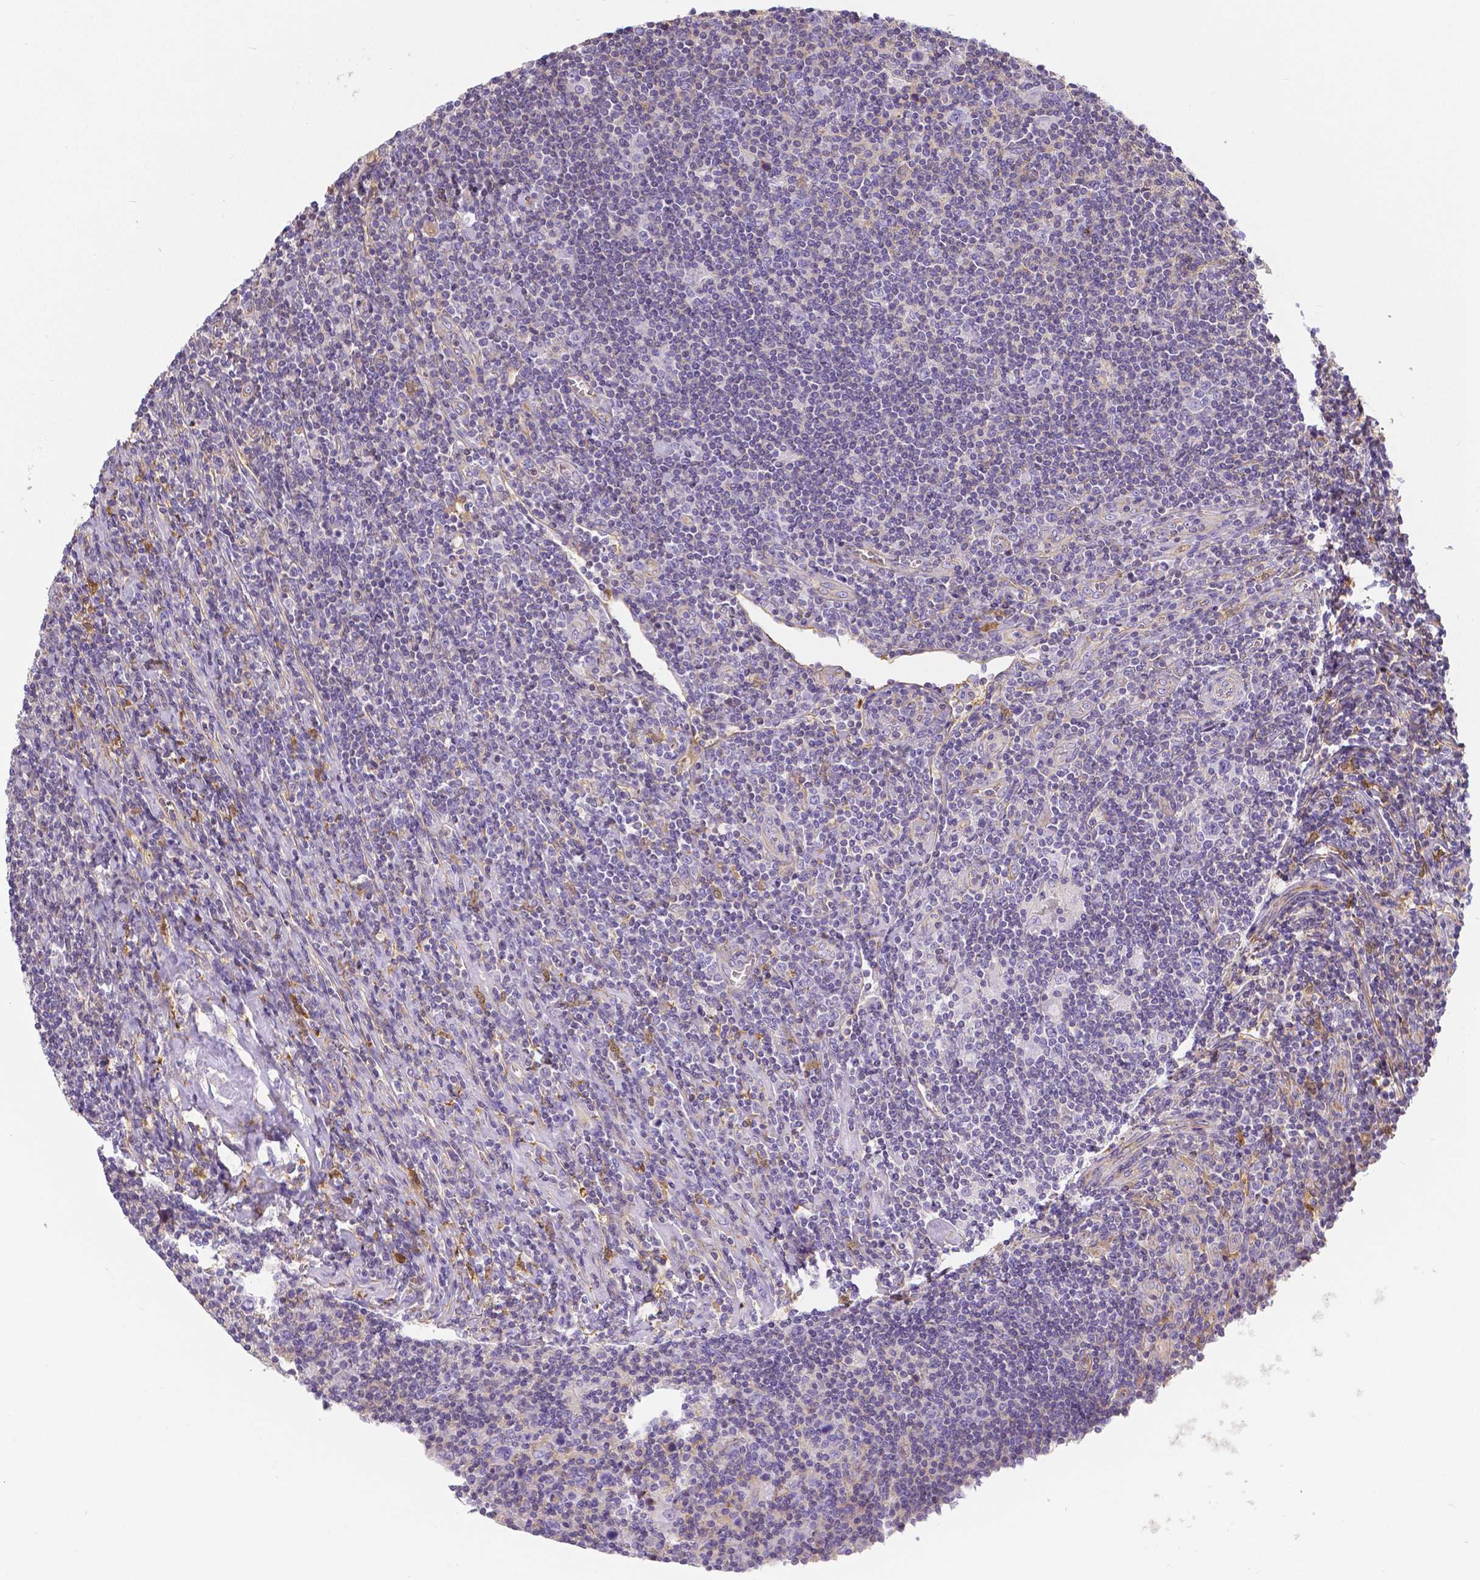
{"staining": {"intensity": "negative", "quantity": "none", "location": "none"}, "tissue": "lymphoma", "cell_type": "Tumor cells", "image_type": "cancer", "snomed": [{"axis": "morphology", "description": "Hodgkin's disease, NOS"}, {"axis": "topography", "description": "Lymph node"}], "caption": "IHC of Hodgkin's disease displays no positivity in tumor cells.", "gene": "CRMP1", "patient": {"sex": "male", "age": 40}}